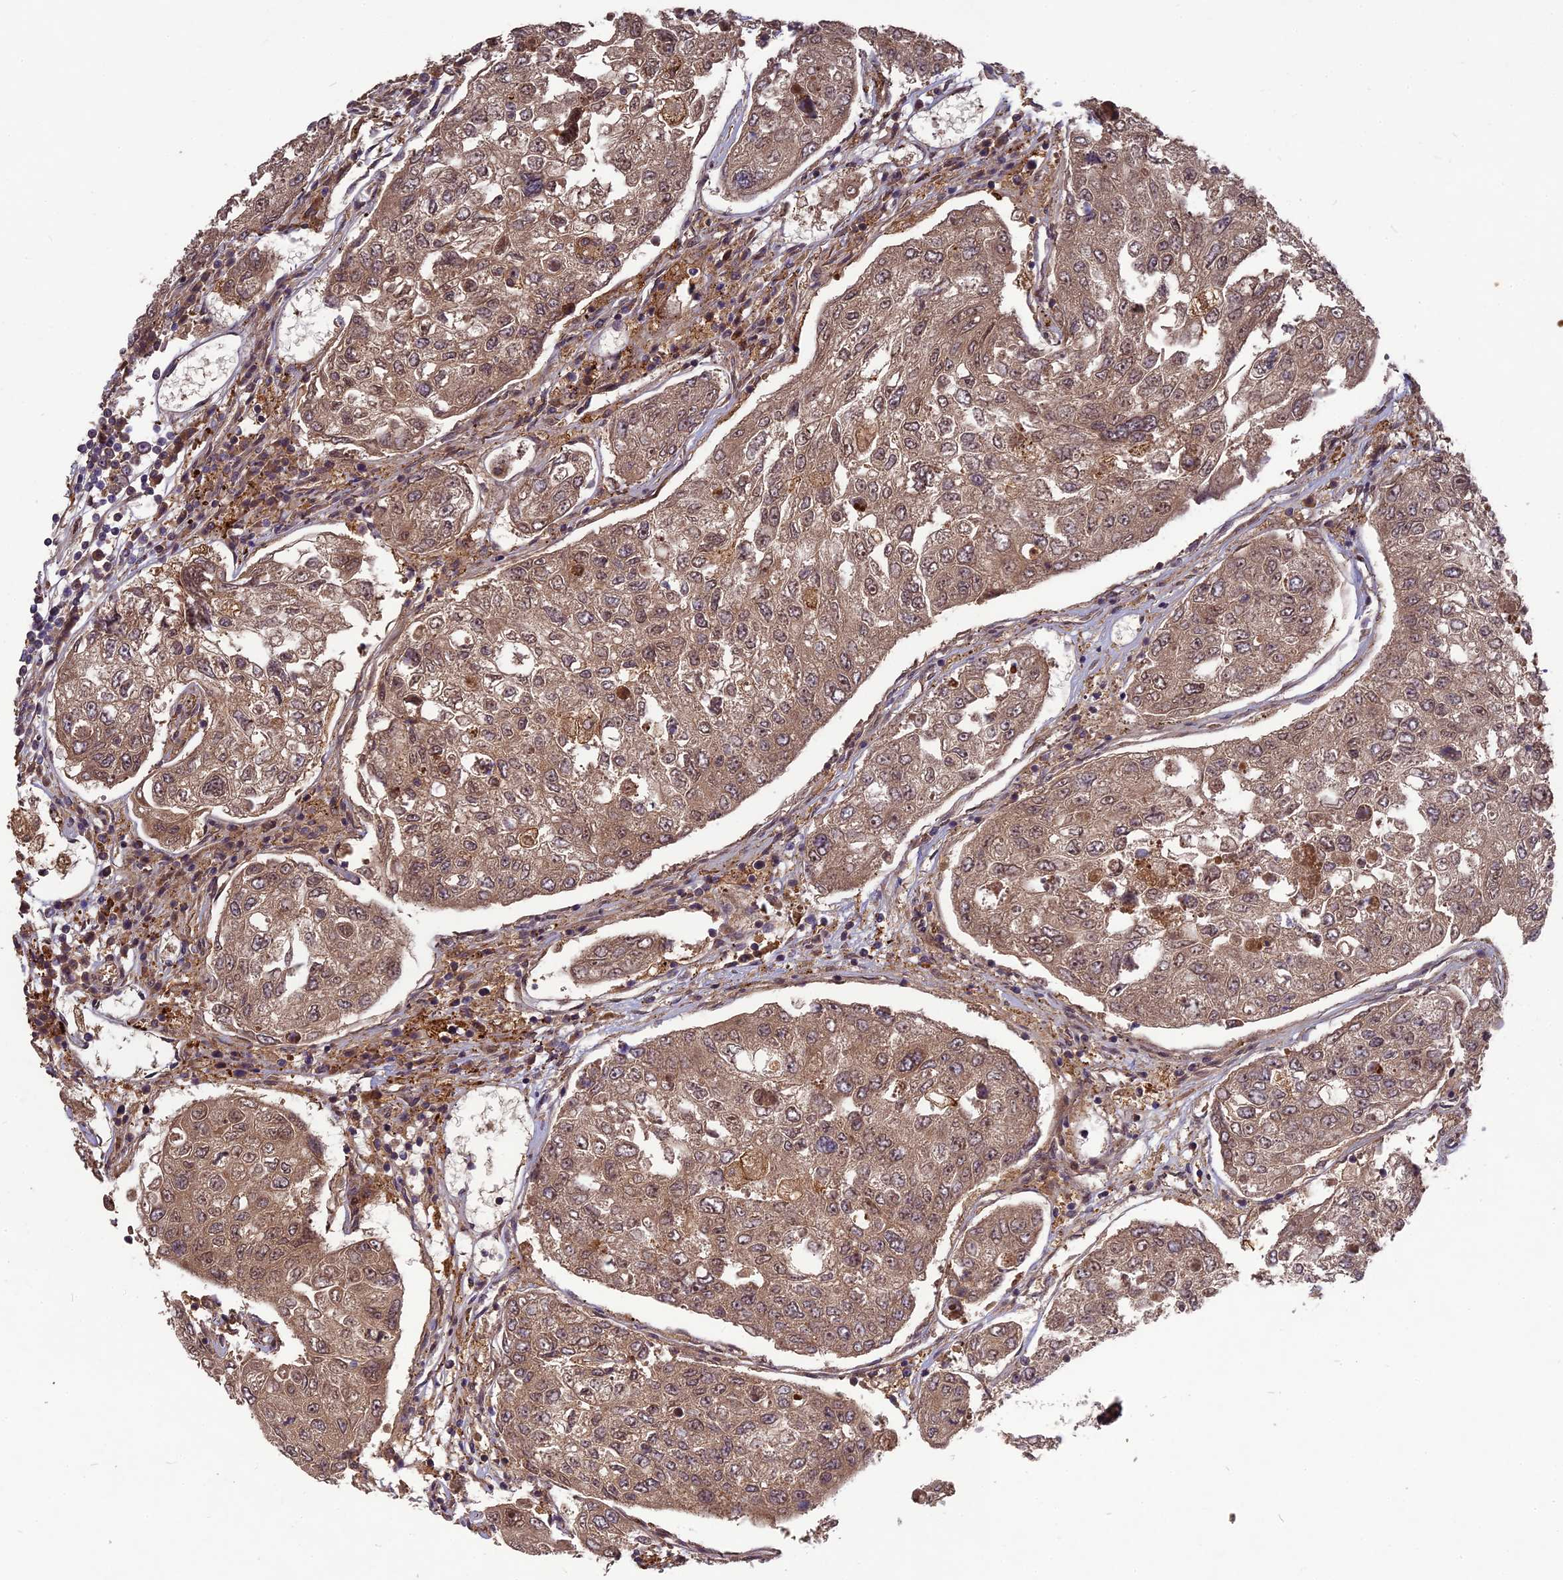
{"staining": {"intensity": "strong", "quantity": "25%-75%", "location": "cytoplasmic/membranous"}, "tissue": "urothelial cancer", "cell_type": "Tumor cells", "image_type": "cancer", "snomed": [{"axis": "morphology", "description": "Urothelial carcinoma, High grade"}, {"axis": "topography", "description": "Lymph node"}, {"axis": "topography", "description": "Urinary bladder"}], "caption": "High-magnification brightfield microscopy of urothelial cancer stained with DAB (3,3'-diaminobenzidine) (brown) and counterstained with hematoxylin (blue). tumor cells exhibit strong cytoplasmic/membranous positivity is seen in about25%-75% of cells. The protein of interest is stained brown, and the nuclei are stained in blue (DAB IHC with brightfield microscopy, high magnification).", "gene": "TMUB2", "patient": {"sex": "male", "age": 51}}